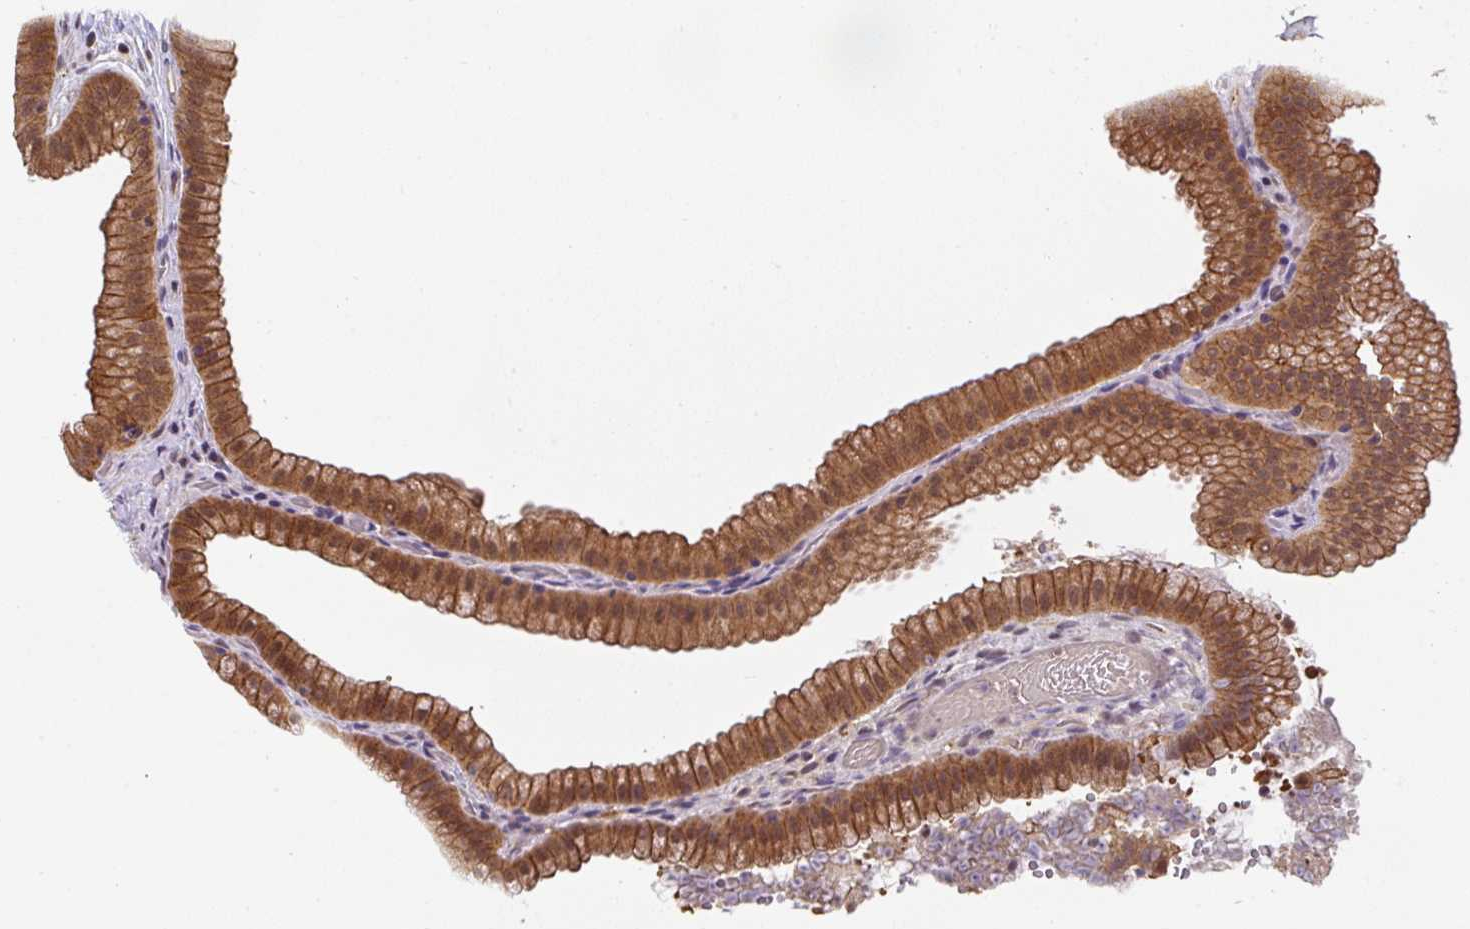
{"staining": {"intensity": "moderate", "quantity": ">75%", "location": "cytoplasmic/membranous,nuclear"}, "tissue": "gallbladder", "cell_type": "Glandular cells", "image_type": "normal", "snomed": [{"axis": "morphology", "description": "Normal tissue, NOS"}, {"axis": "topography", "description": "Gallbladder"}], "caption": "Glandular cells display moderate cytoplasmic/membranous,nuclear staining in about >75% of cells in unremarkable gallbladder. The protein is stained brown, and the nuclei are stained in blue (DAB IHC with brightfield microscopy, high magnification).", "gene": "ST13", "patient": {"sex": "female", "age": 63}}